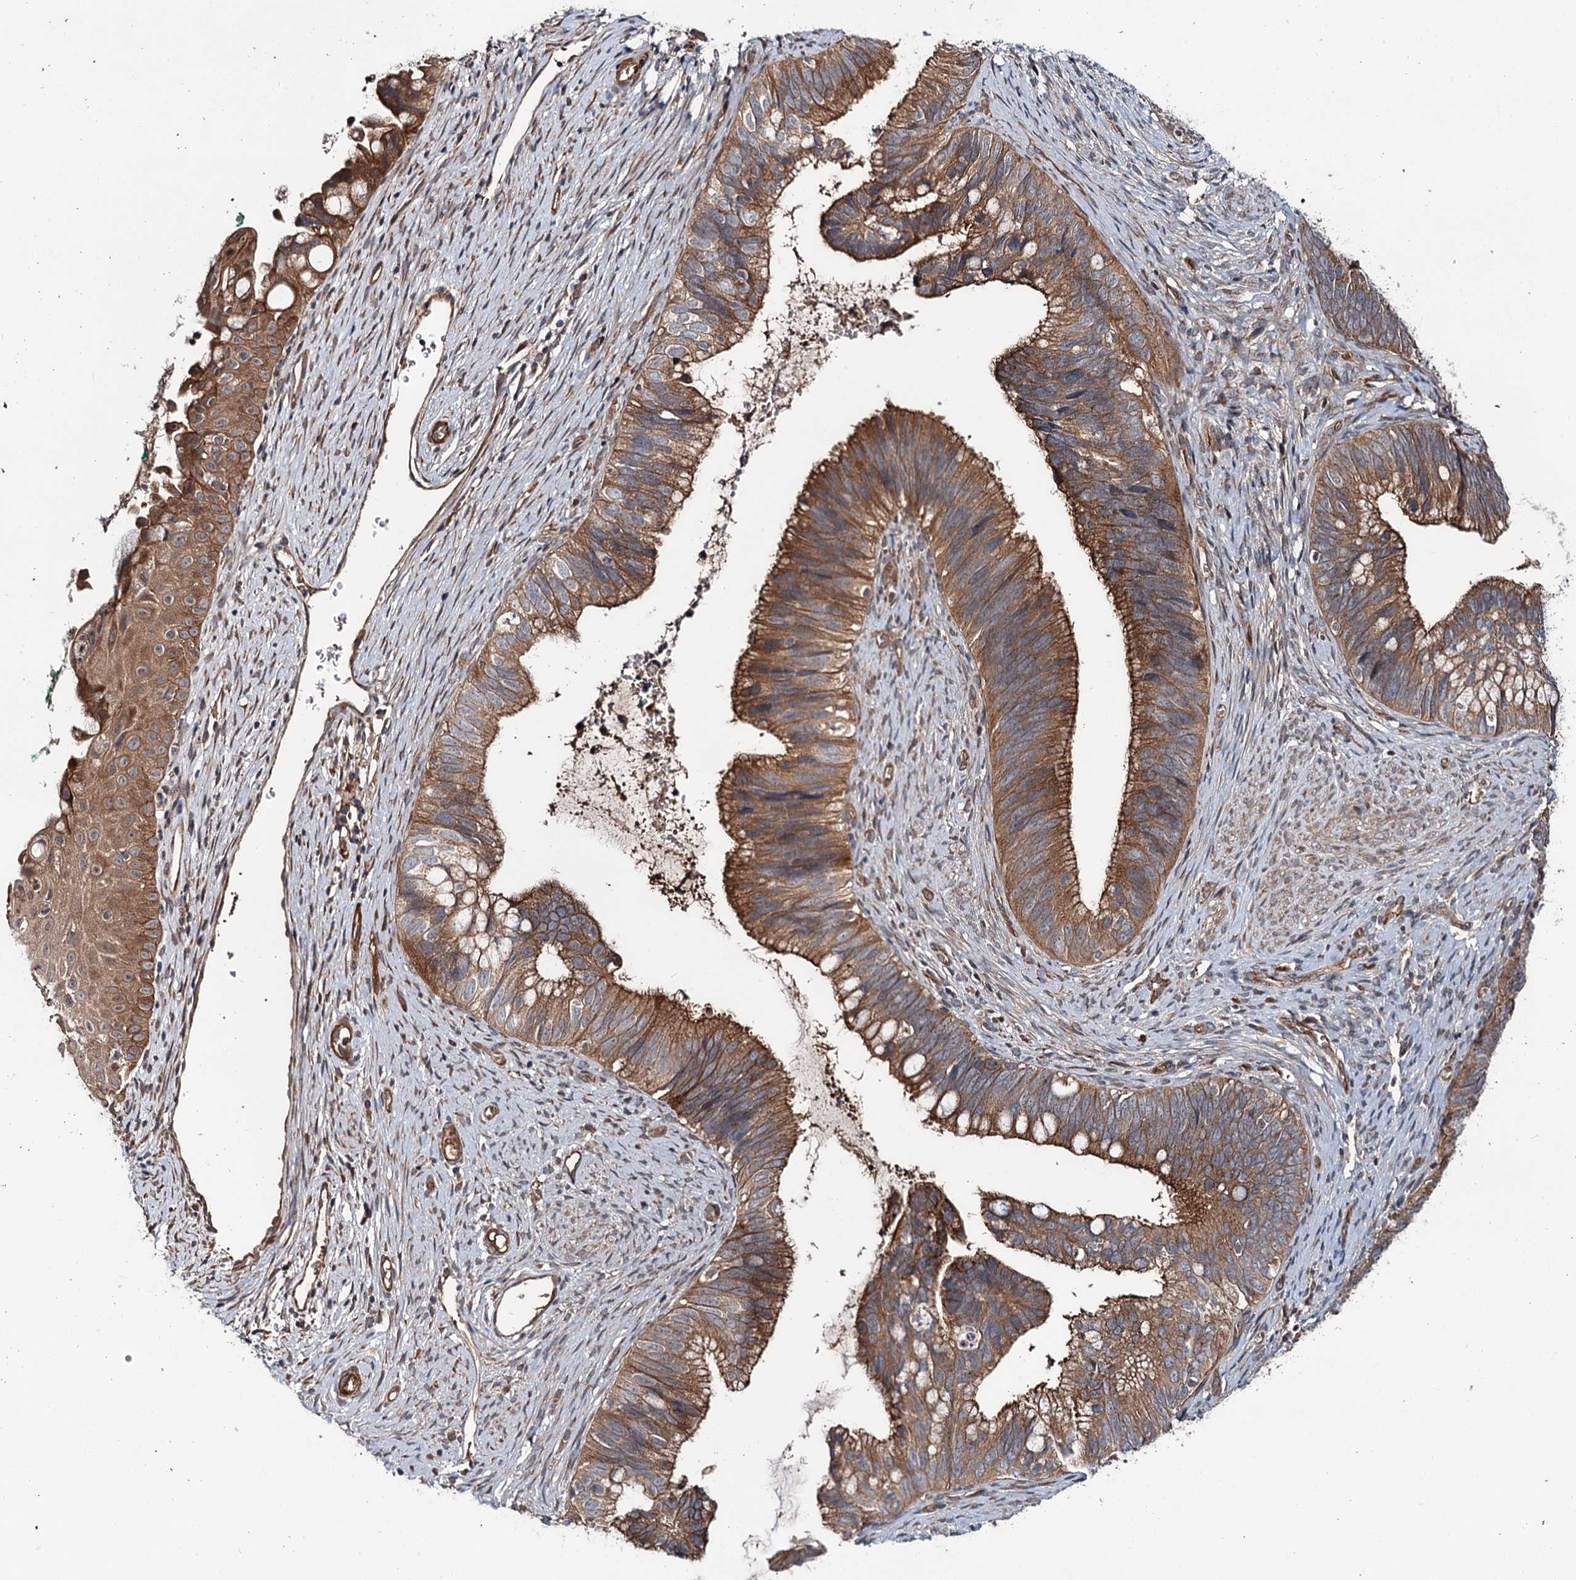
{"staining": {"intensity": "strong", "quantity": "25%-75%", "location": "cytoplasmic/membranous"}, "tissue": "cervical cancer", "cell_type": "Tumor cells", "image_type": "cancer", "snomed": [{"axis": "morphology", "description": "Adenocarcinoma, NOS"}, {"axis": "topography", "description": "Cervix"}], "caption": "This photomicrograph demonstrates cervical cancer (adenocarcinoma) stained with immunohistochemistry to label a protein in brown. The cytoplasmic/membranous of tumor cells show strong positivity for the protein. Nuclei are counter-stained blue.", "gene": "ADGRG4", "patient": {"sex": "female", "age": 42}}